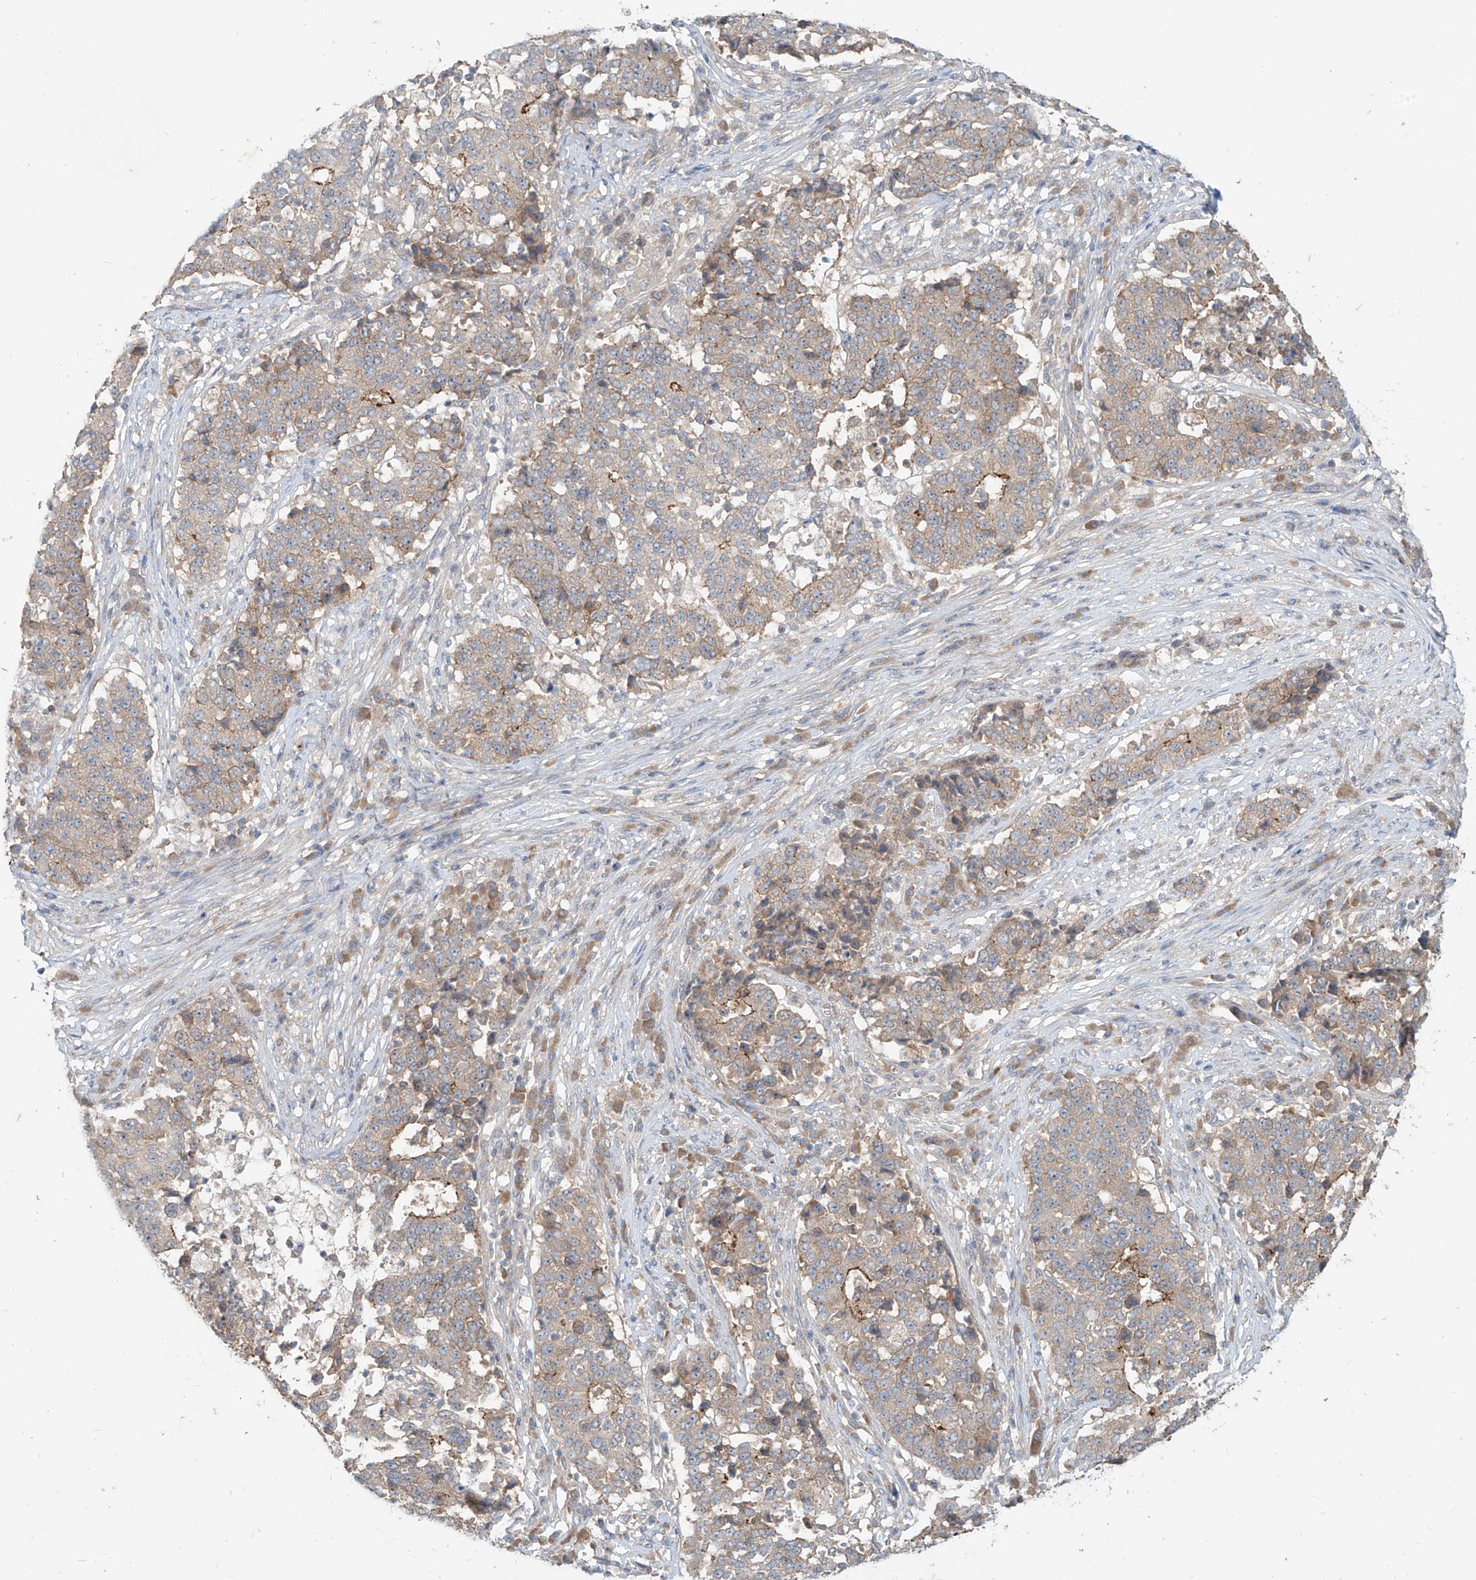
{"staining": {"intensity": "moderate", "quantity": "<25%", "location": "cytoplasmic/membranous"}, "tissue": "stomach cancer", "cell_type": "Tumor cells", "image_type": "cancer", "snomed": [{"axis": "morphology", "description": "Adenocarcinoma, NOS"}, {"axis": "topography", "description": "Stomach"}], "caption": "Tumor cells exhibit low levels of moderate cytoplasmic/membranous positivity in approximately <25% of cells in adenocarcinoma (stomach).", "gene": "MTUS2", "patient": {"sex": "male", "age": 59}}